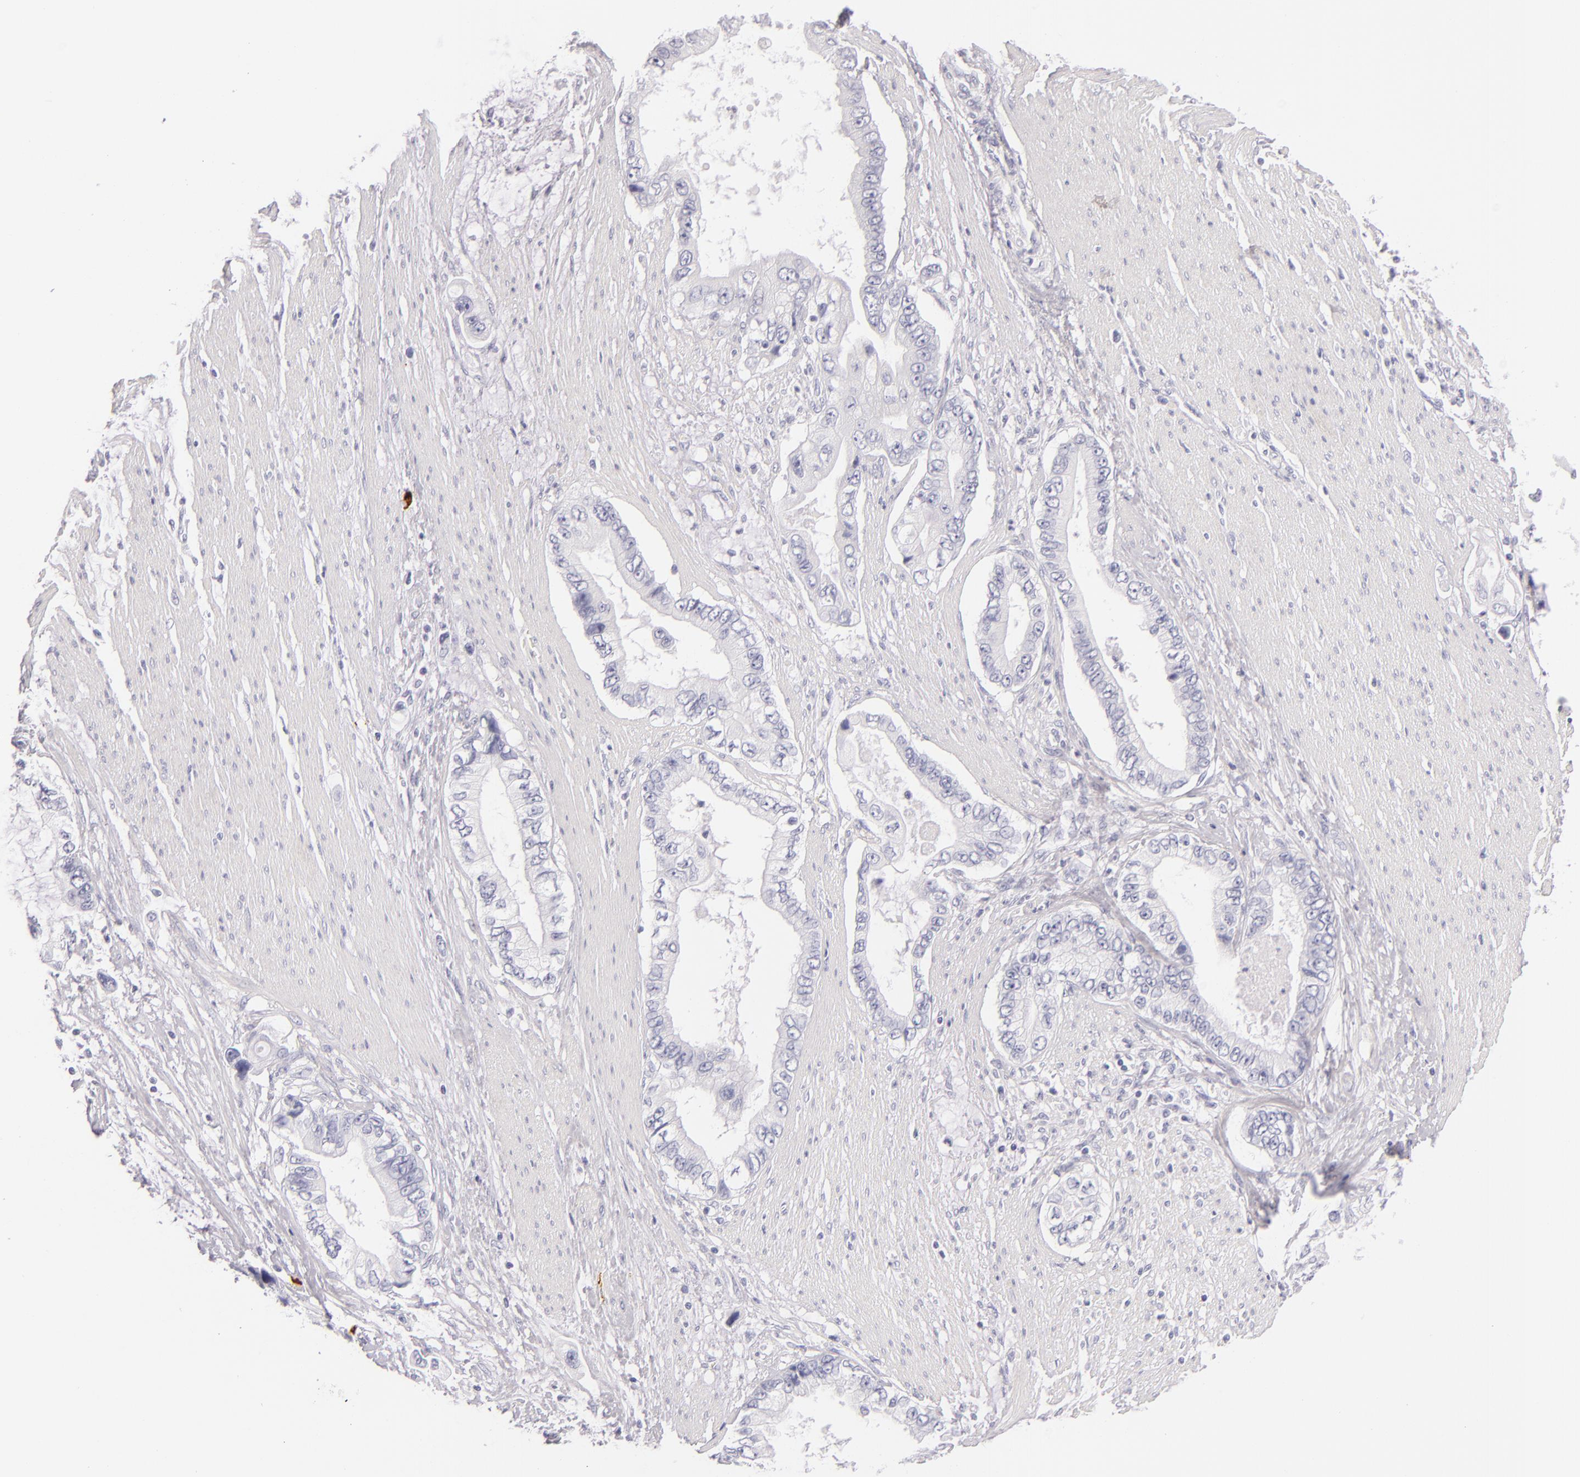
{"staining": {"intensity": "negative", "quantity": "none", "location": "none"}, "tissue": "pancreatic cancer", "cell_type": "Tumor cells", "image_type": "cancer", "snomed": [{"axis": "morphology", "description": "Adenocarcinoma, NOS"}, {"axis": "topography", "description": "Pancreas"}, {"axis": "topography", "description": "Stomach, upper"}], "caption": "This is an IHC photomicrograph of human adenocarcinoma (pancreatic). There is no positivity in tumor cells.", "gene": "TPSD1", "patient": {"sex": "male", "age": 77}}